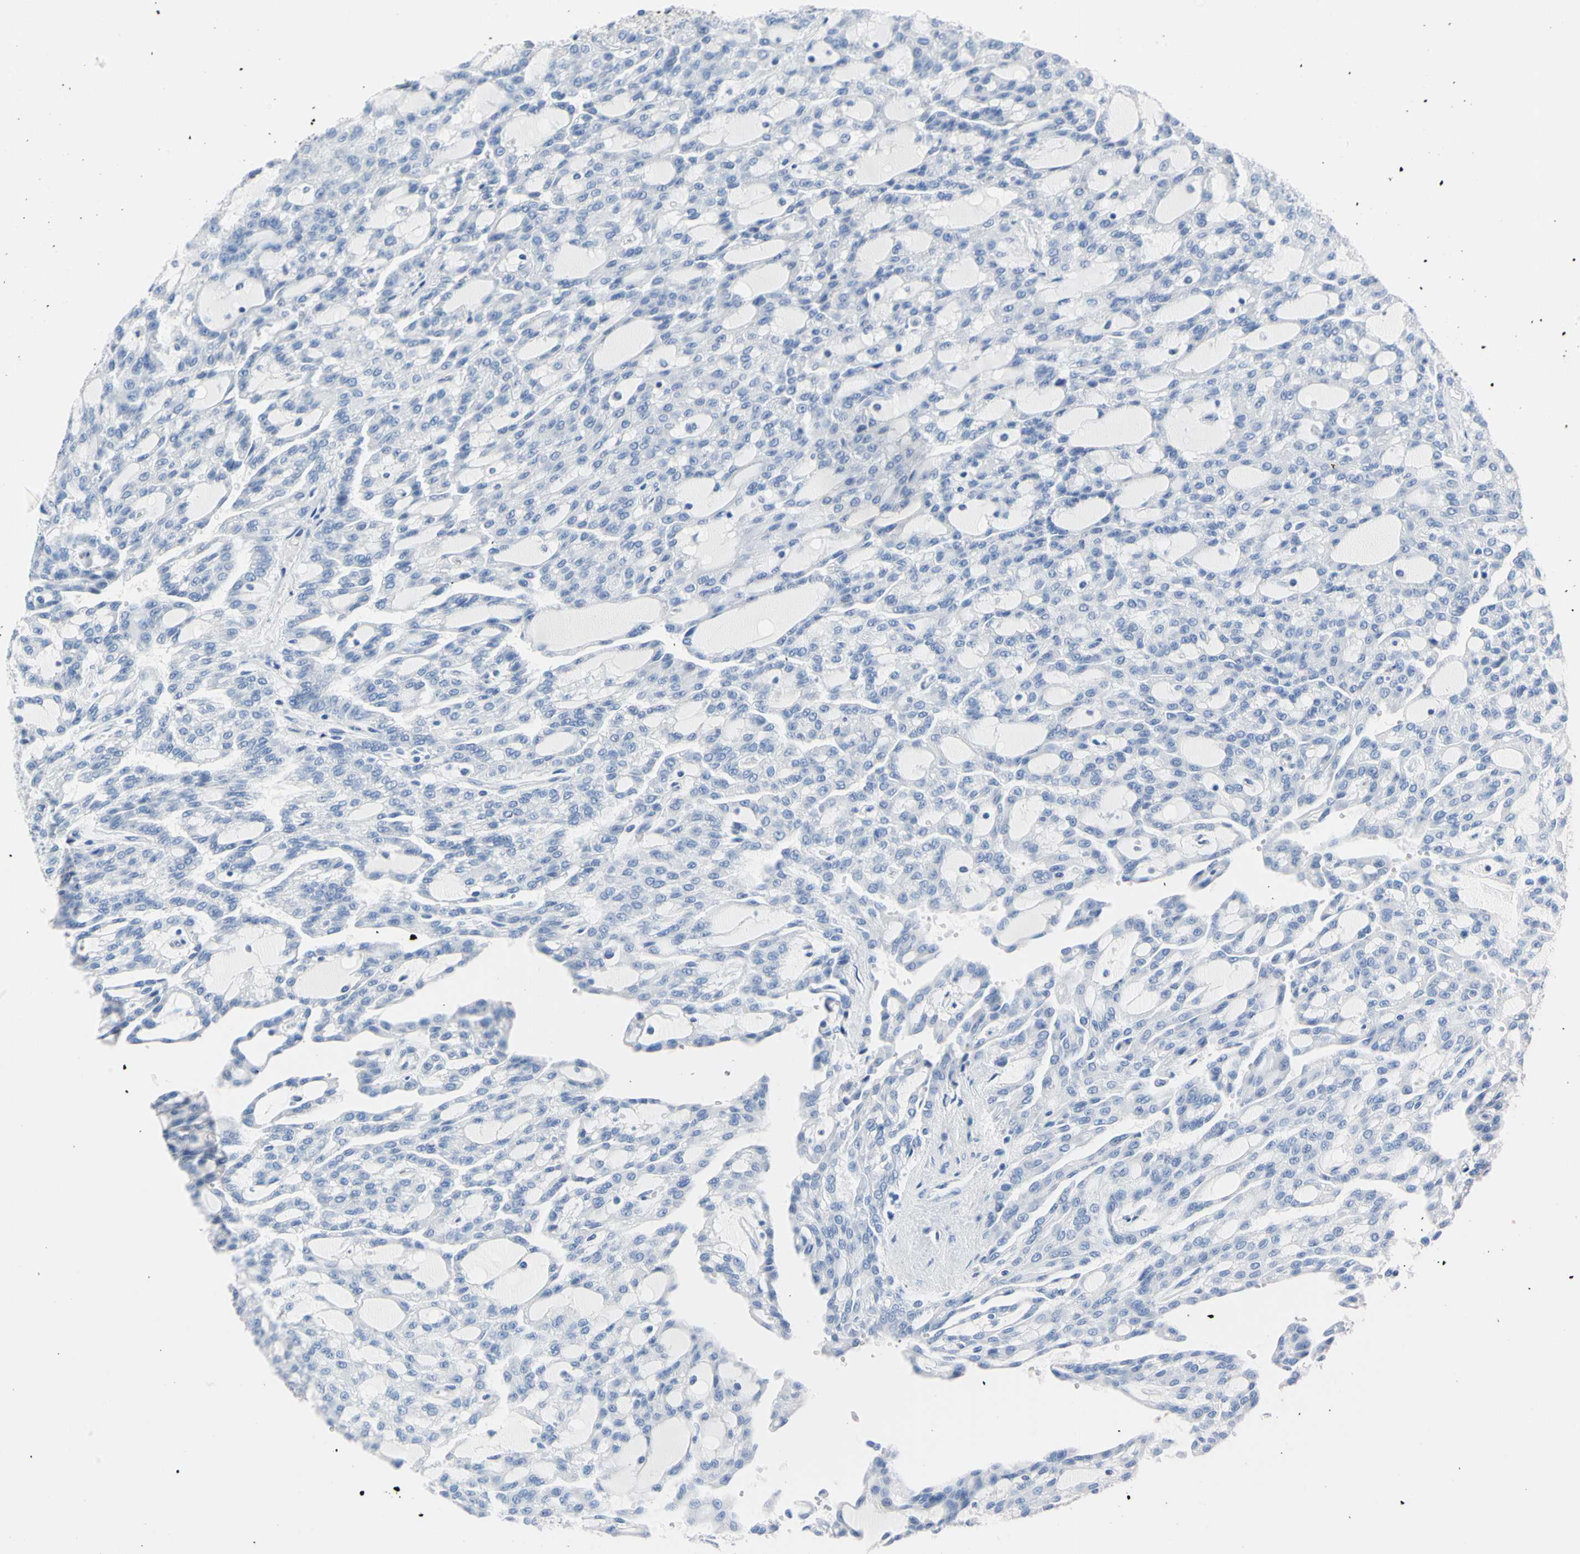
{"staining": {"intensity": "negative", "quantity": "none", "location": "none"}, "tissue": "renal cancer", "cell_type": "Tumor cells", "image_type": "cancer", "snomed": [{"axis": "morphology", "description": "Adenocarcinoma, NOS"}, {"axis": "topography", "description": "Kidney"}], "caption": "A histopathology image of renal cancer (adenocarcinoma) stained for a protein shows no brown staining in tumor cells.", "gene": "NCF4", "patient": {"sex": "male", "age": 63}}